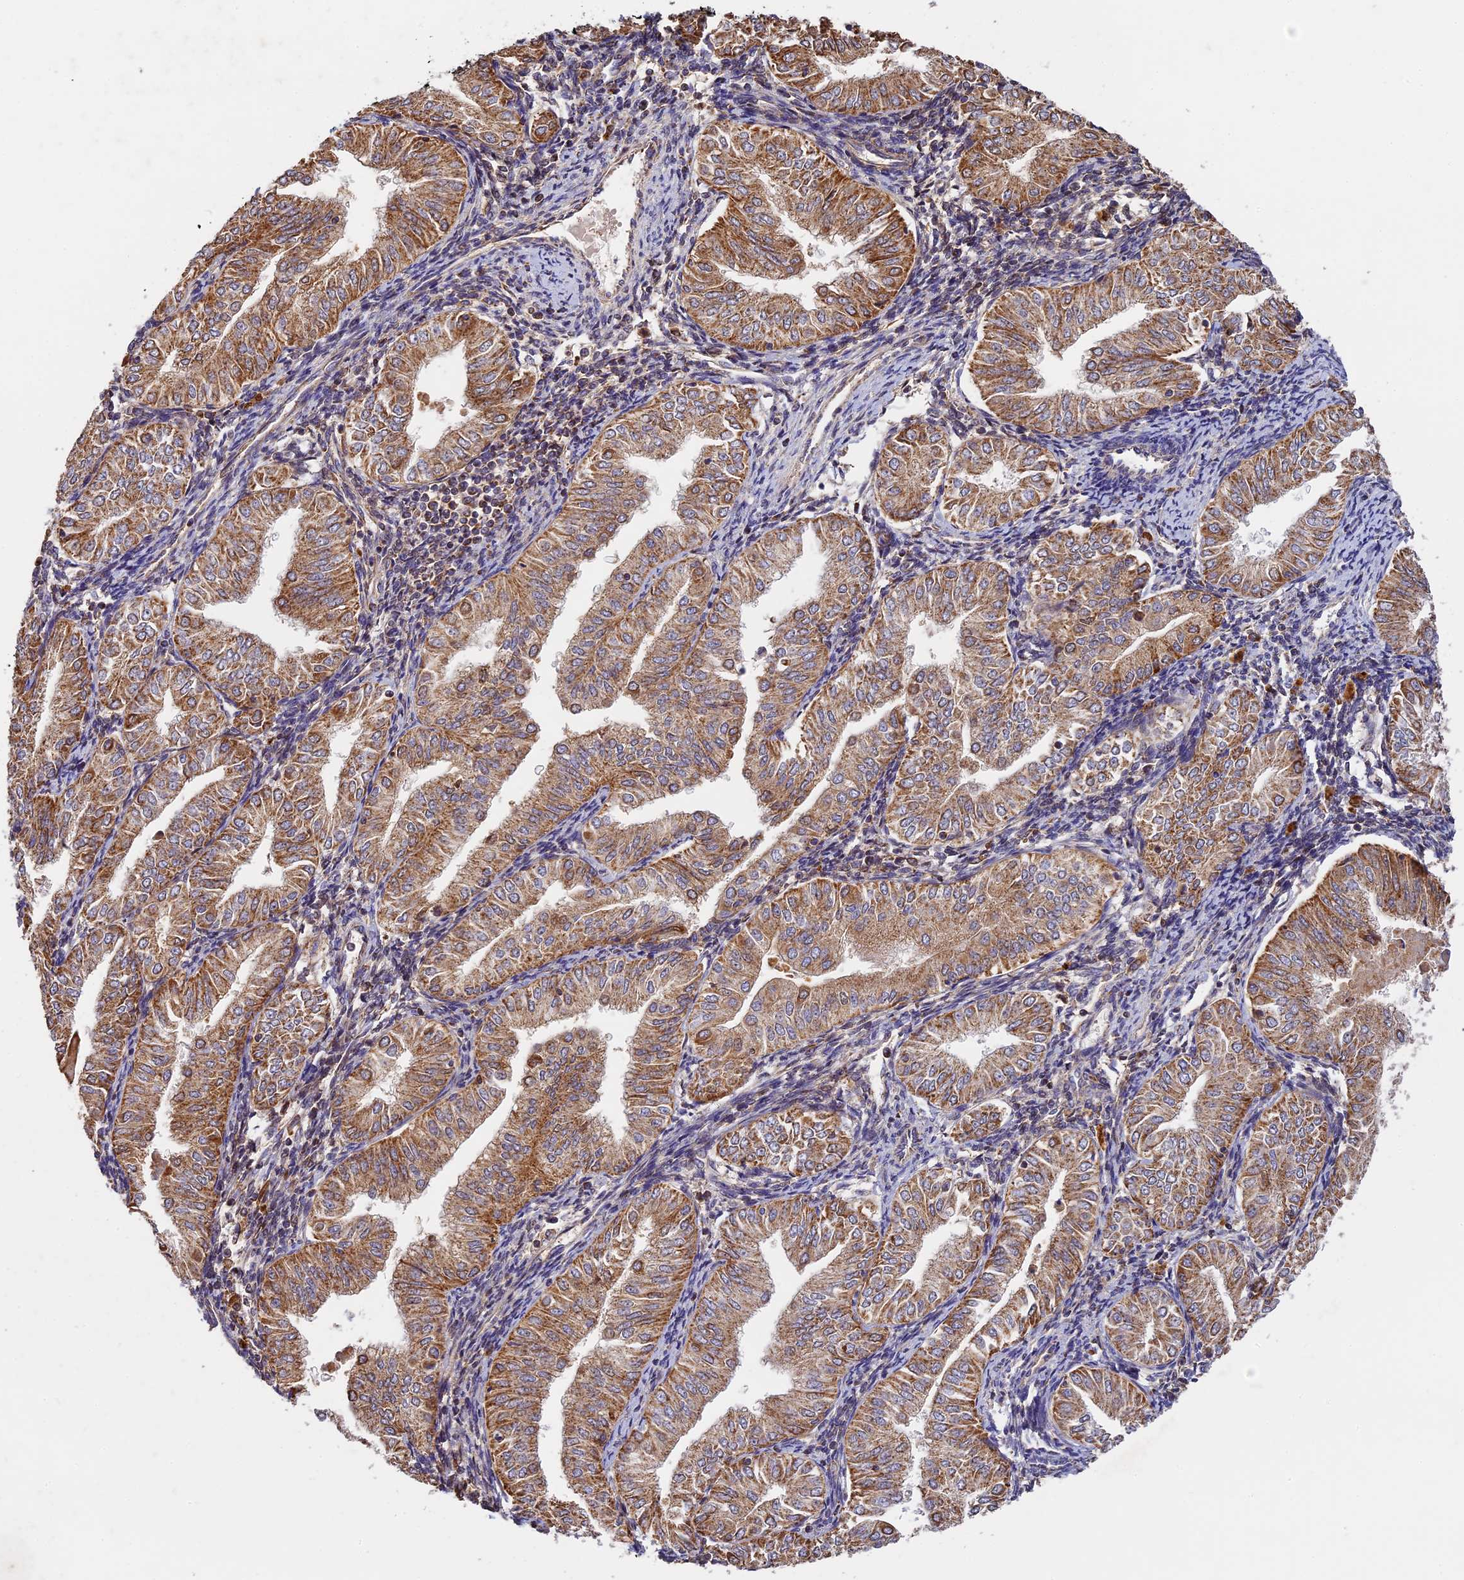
{"staining": {"intensity": "moderate", "quantity": ">75%", "location": "cytoplasmic/membranous"}, "tissue": "endometrial cancer", "cell_type": "Tumor cells", "image_type": "cancer", "snomed": [{"axis": "morphology", "description": "Normal tissue, NOS"}, {"axis": "morphology", "description": "Adenocarcinoma, NOS"}, {"axis": "topography", "description": "Endometrium"}], "caption": "High-magnification brightfield microscopy of adenocarcinoma (endometrial) stained with DAB (brown) and counterstained with hematoxylin (blue). tumor cells exhibit moderate cytoplasmic/membranous expression is present in approximately>75% of cells.", "gene": "OCEL1", "patient": {"sex": "female", "age": 53}}